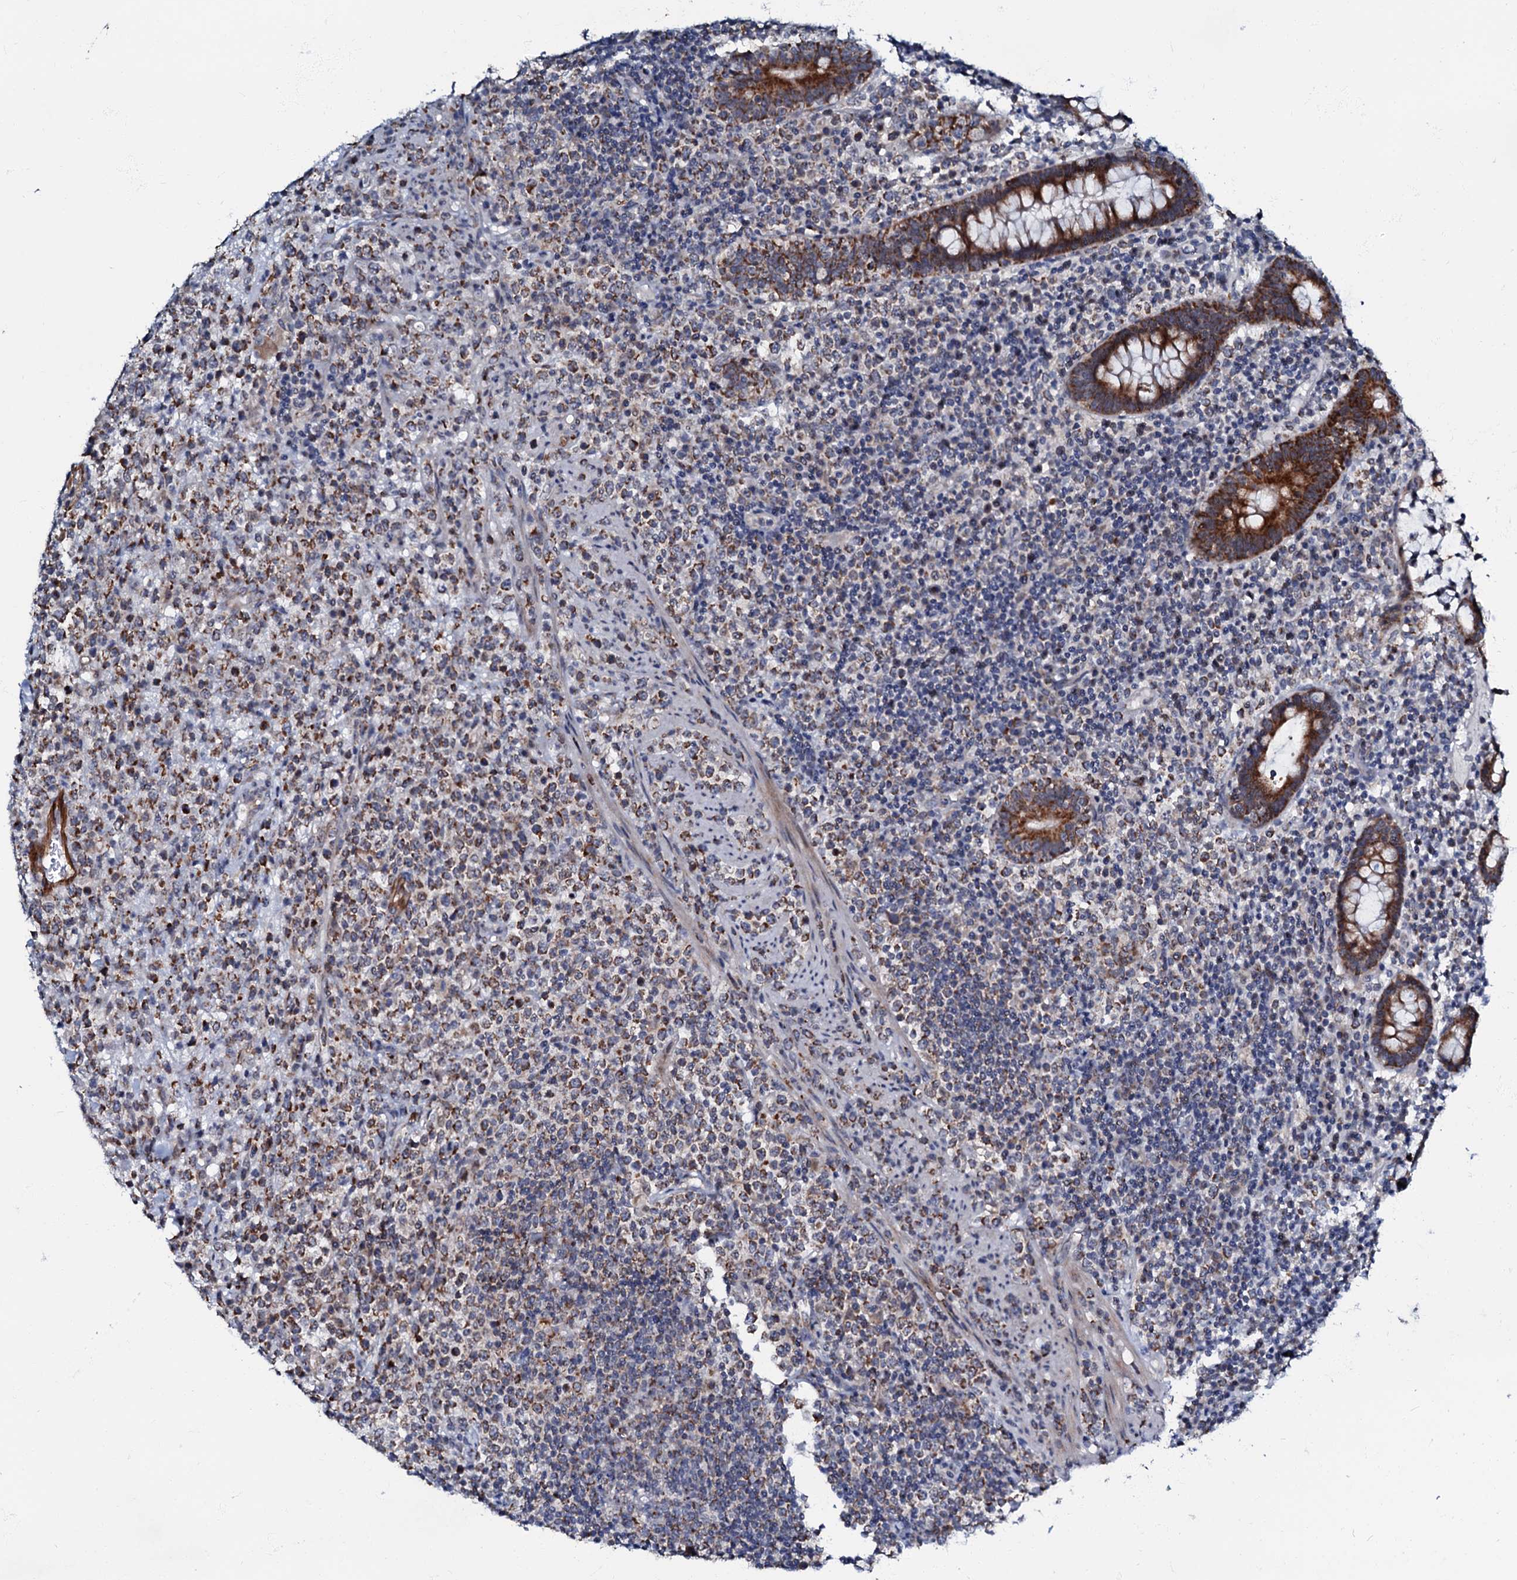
{"staining": {"intensity": "moderate", "quantity": ">75%", "location": "cytoplasmic/membranous"}, "tissue": "lymphoma", "cell_type": "Tumor cells", "image_type": "cancer", "snomed": [{"axis": "morphology", "description": "Malignant lymphoma, non-Hodgkin's type, High grade"}, {"axis": "topography", "description": "Colon"}], "caption": "Protein expression analysis of human lymphoma reveals moderate cytoplasmic/membranous expression in about >75% of tumor cells. Using DAB (3,3'-diaminobenzidine) (brown) and hematoxylin (blue) stains, captured at high magnification using brightfield microscopy.", "gene": "MRPL51", "patient": {"sex": "female", "age": 53}}